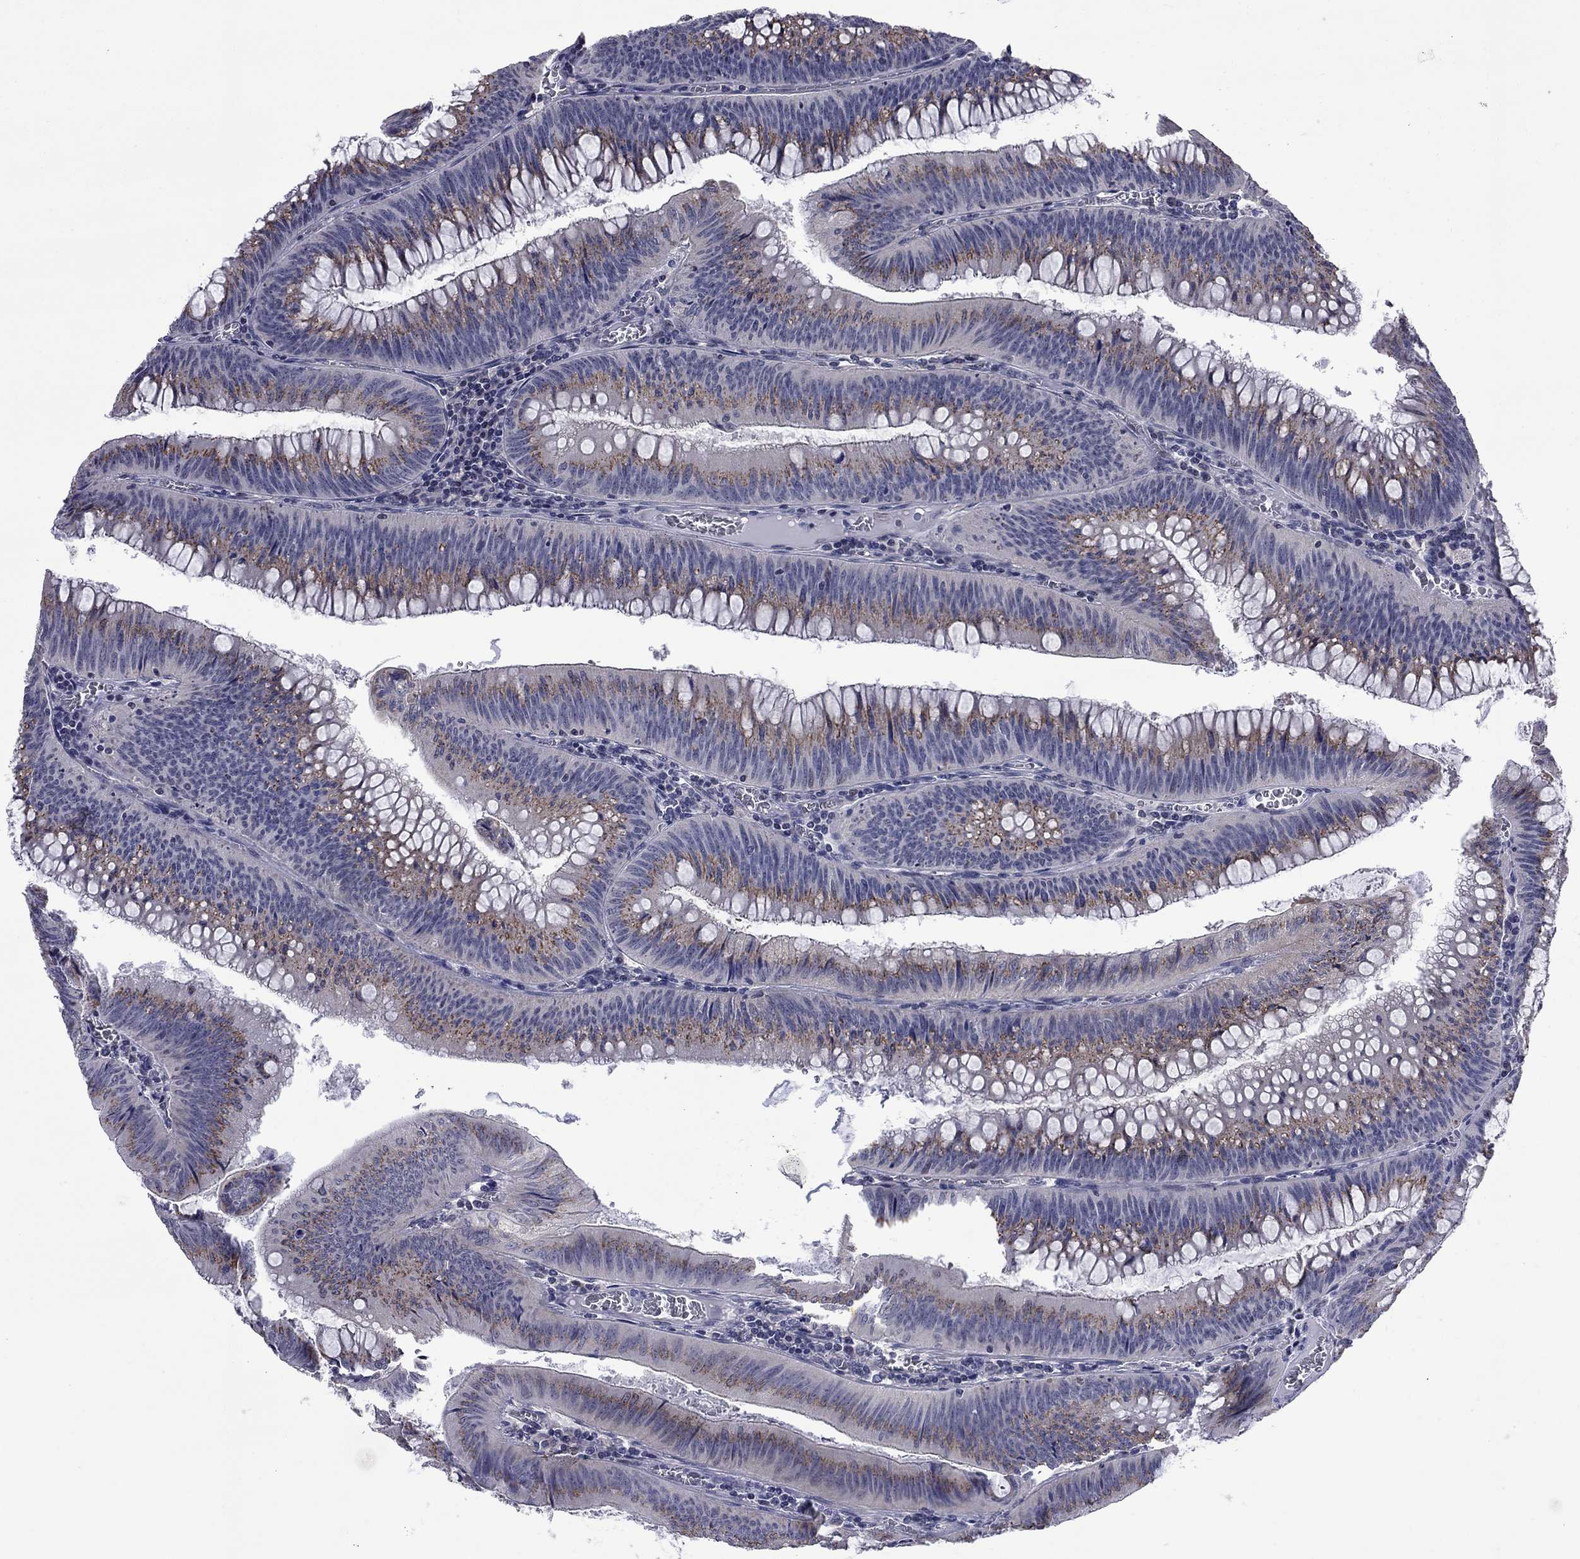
{"staining": {"intensity": "moderate", "quantity": "<25%", "location": "cytoplasmic/membranous"}, "tissue": "colorectal cancer", "cell_type": "Tumor cells", "image_type": "cancer", "snomed": [{"axis": "morphology", "description": "Adenocarcinoma, NOS"}, {"axis": "topography", "description": "Rectum"}], "caption": "The image demonstrates immunohistochemical staining of colorectal cancer (adenocarcinoma). There is moderate cytoplasmic/membranous staining is seen in approximately <25% of tumor cells. (DAB (3,3'-diaminobenzidine) = brown stain, brightfield microscopy at high magnification).", "gene": "HTR4", "patient": {"sex": "female", "age": 72}}